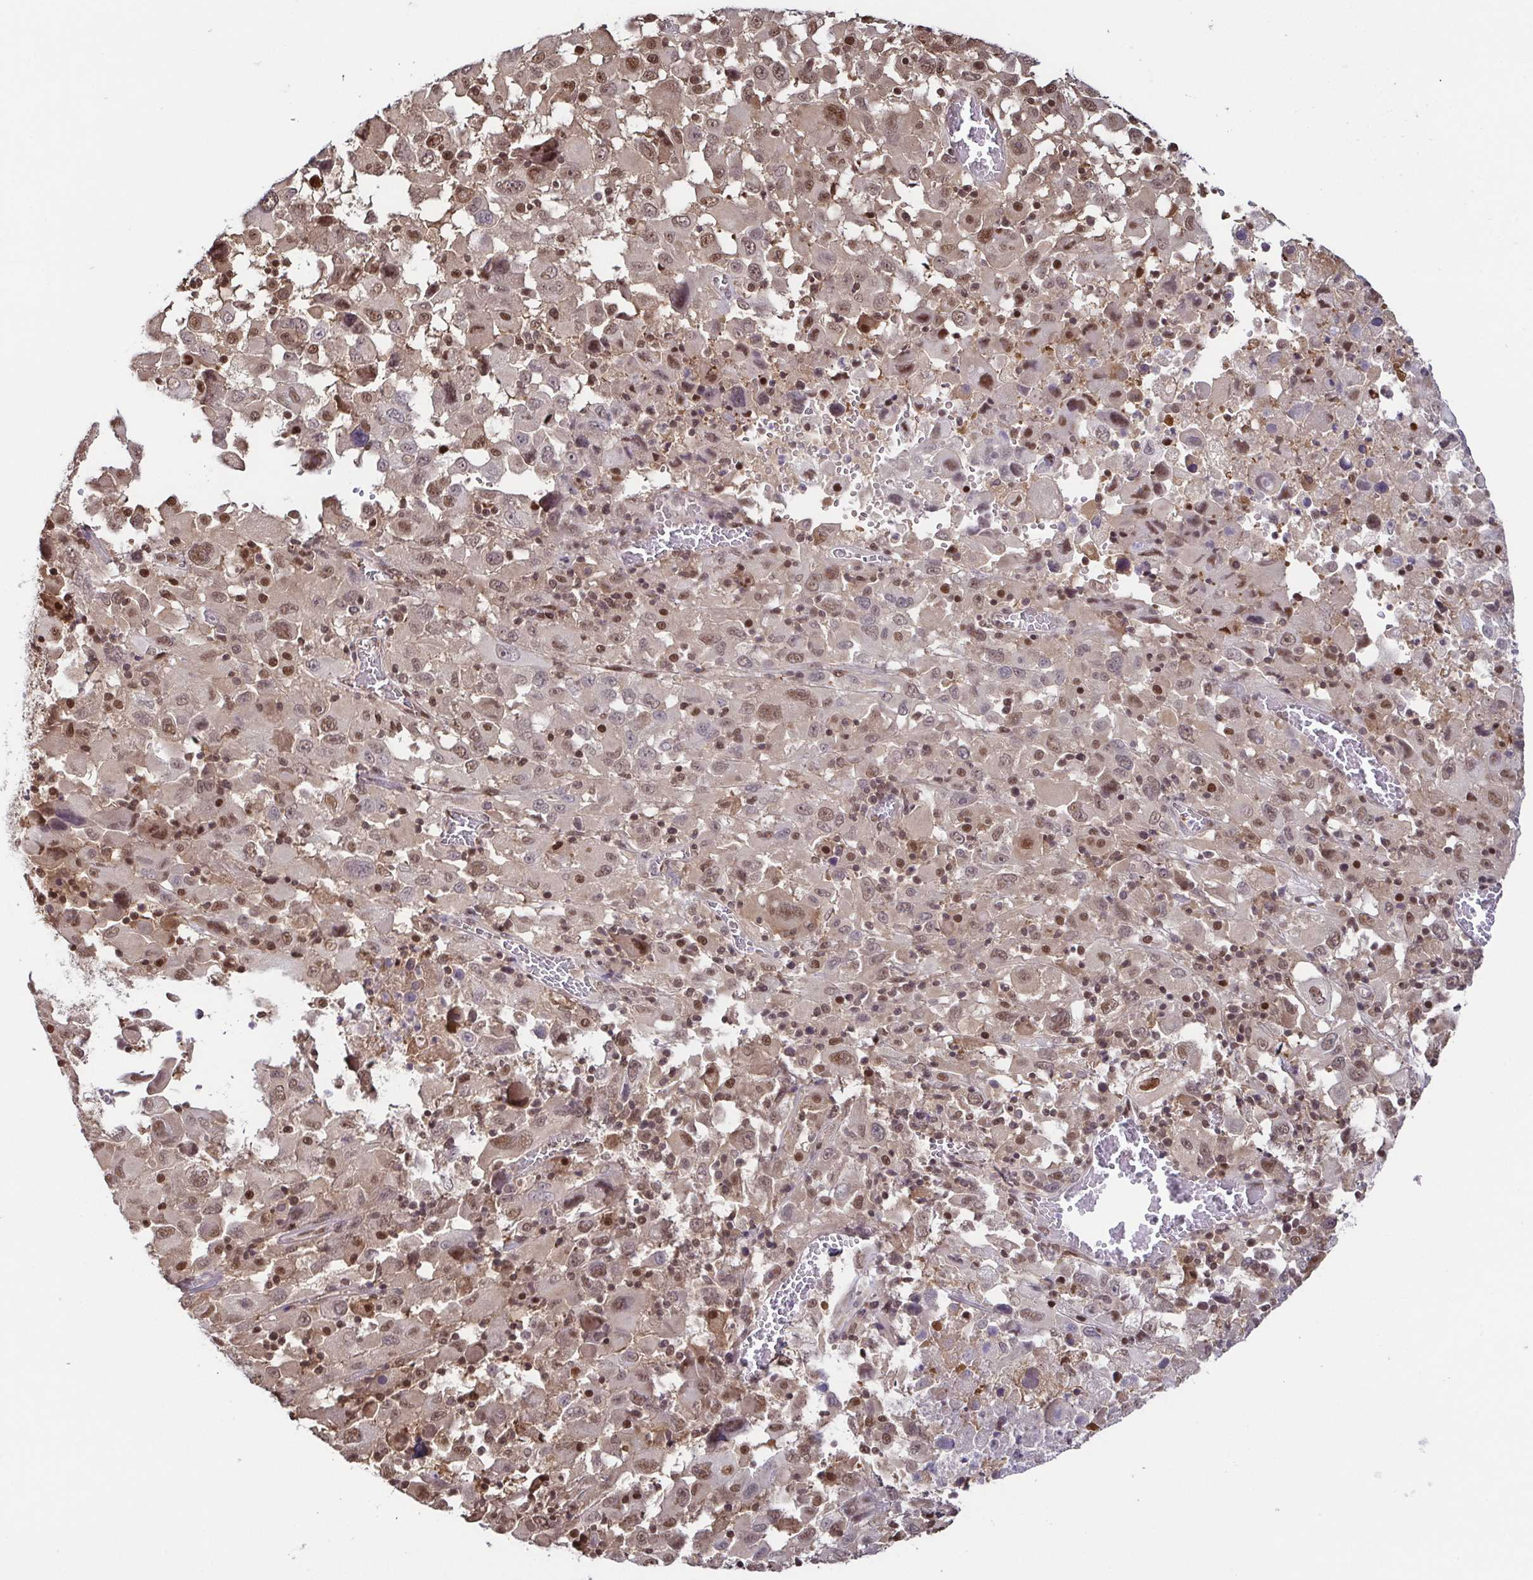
{"staining": {"intensity": "moderate", "quantity": ">75%", "location": "cytoplasmic/membranous,nuclear"}, "tissue": "melanoma", "cell_type": "Tumor cells", "image_type": "cancer", "snomed": [{"axis": "morphology", "description": "Malignant melanoma, Metastatic site"}, {"axis": "topography", "description": "Soft tissue"}], "caption": "A photomicrograph of malignant melanoma (metastatic site) stained for a protein shows moderate cytoplasmic/membranous and nuclear brown staining in tumor cells. (Stains: DAB in brown, nuclei in blue, Microscopy: brightfield microscopy at high magnification).", "gene": "PSMB9", "patient": {"sex": "male", "age": 50}}